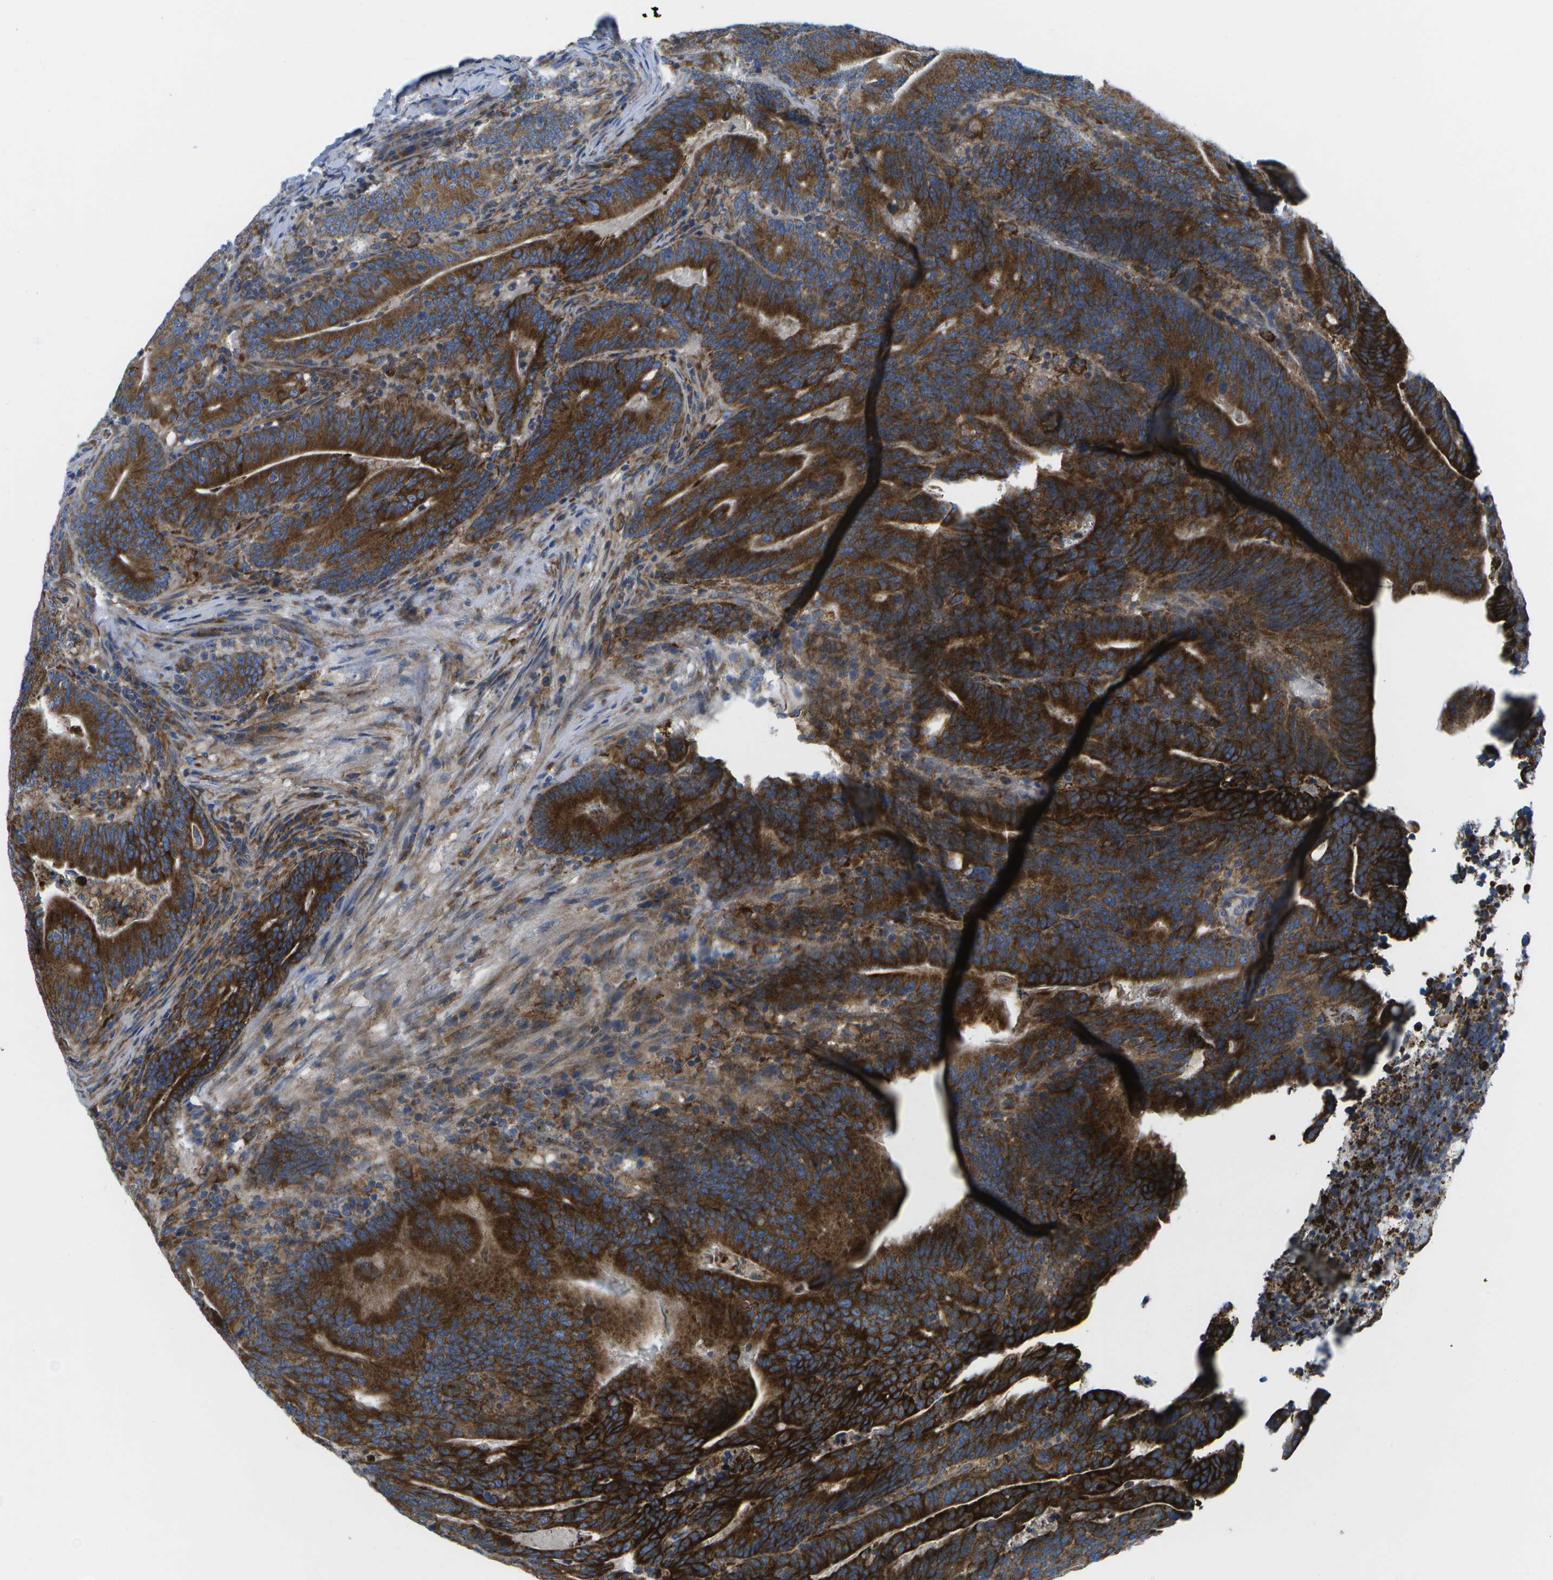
{"staining": {"intensity": "strong", "quantity": ">75%", "location": "cytoplasmic/membranous"}, "tissue": "colorectal cancer", "cell_type": "Tumor cells", "image_type": "cancer", "snomed": [{"axis": "morphology", "description": "Normal tissue, NOS"}, {"axis": "morphology", "description": "Adenocarcinoma, NOS"}, {"axis": "topography", "description": "Colon"}], "caption": "Human colorectal cancer stained with a protein marker reveals strong staining in tumor cells.", "gene": "GDF5", "patient": {"sex": "female", "age": 66}}